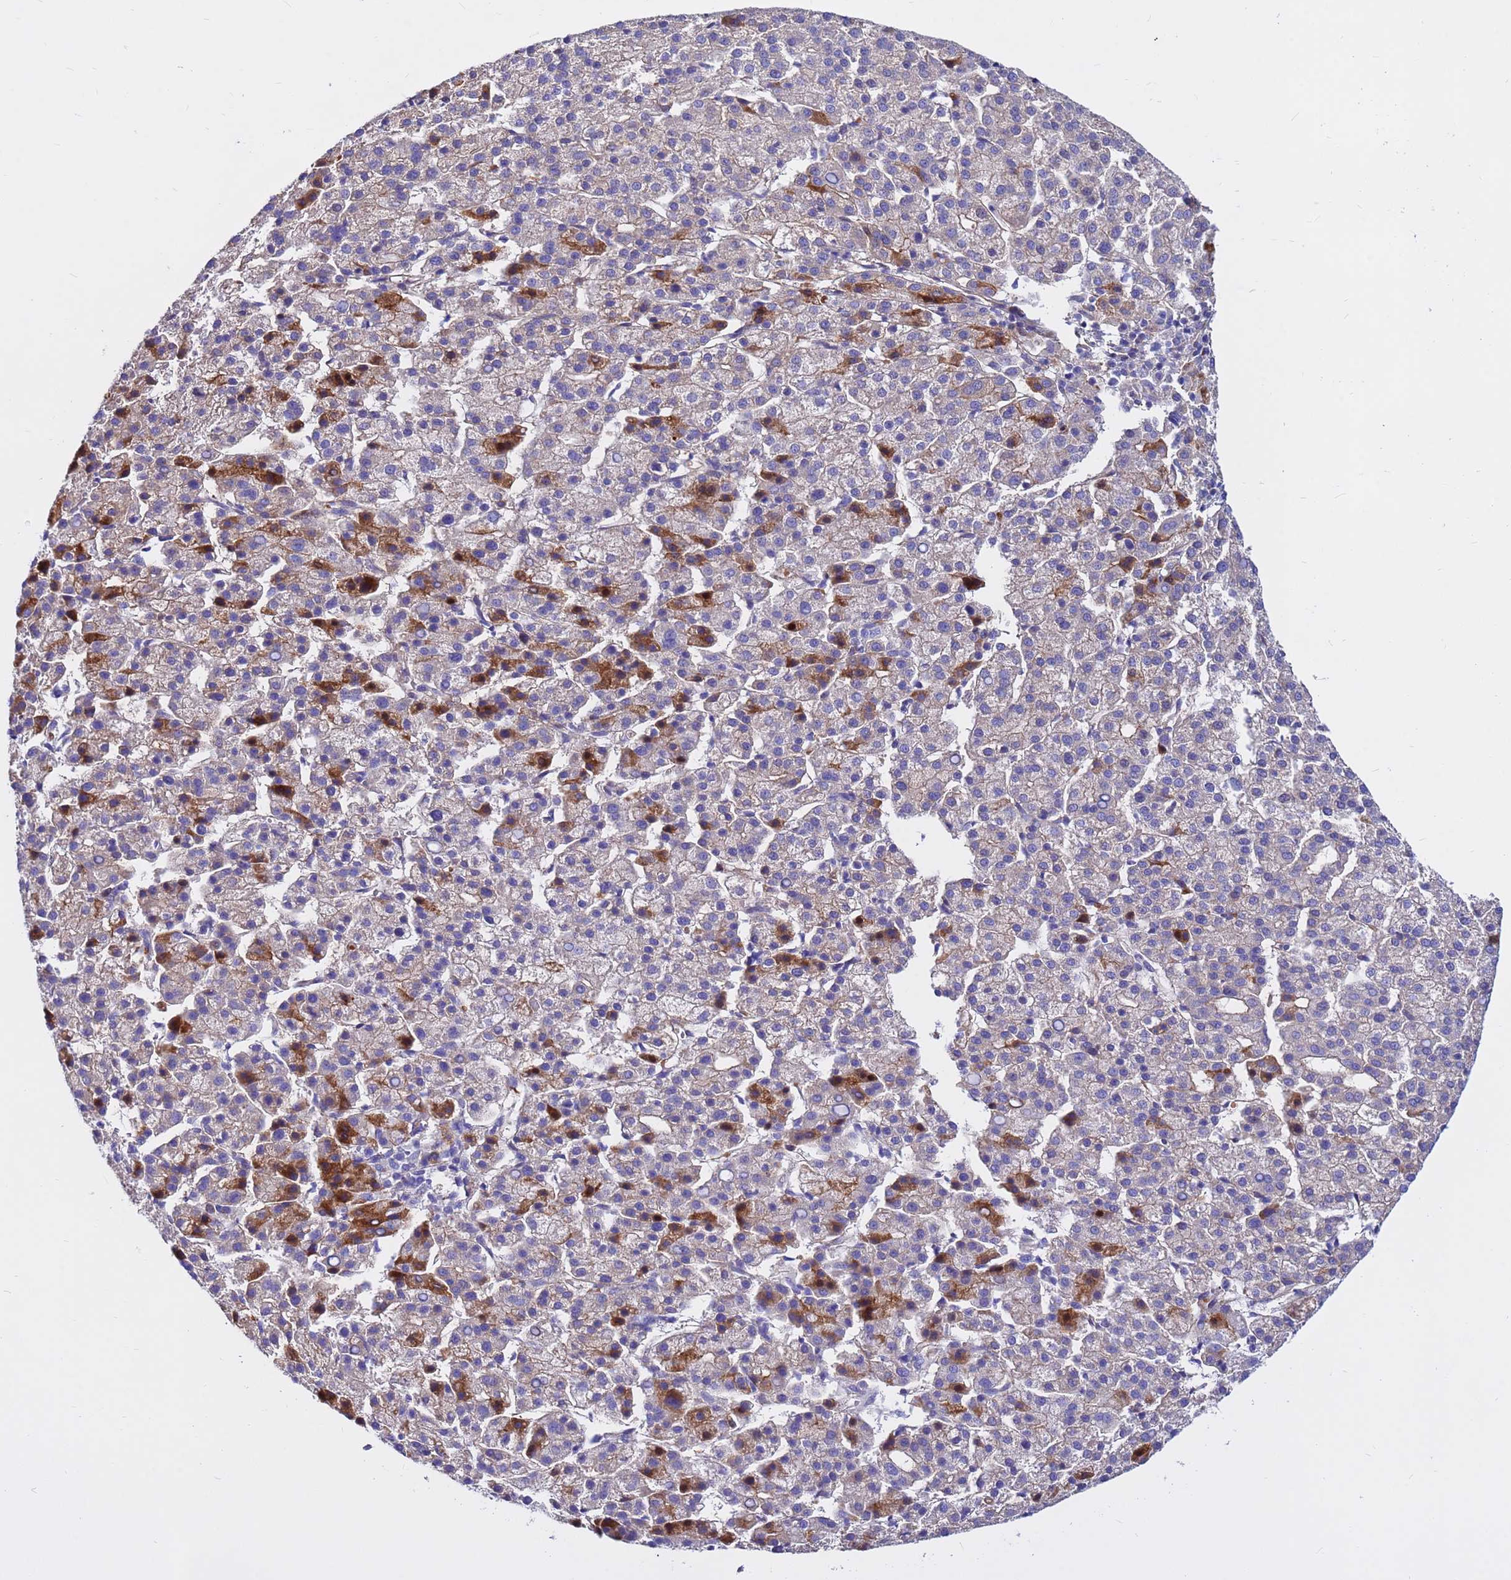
{"staining": {"intensity": "strong", "quantity": "<25%", "location": "cytoplasmic/membranous"}, "tissue": "liver cancer", "cell_type": "Tumor cells", "image_type": "cancer", "snomed": [{"axis": "morphology", "description": "Carcinoma, Hepatocellular, NOS"}, {"axis": "topography", "description": "Liver"}], "caption": "A brown stain shows strong cytoplasmic/membranous staining of a protein in human liver cancer (hepatocellular carcinoma) tumor cells.", "gene": "CRHBP", "patient": {"sex": "female", "age": 58}}